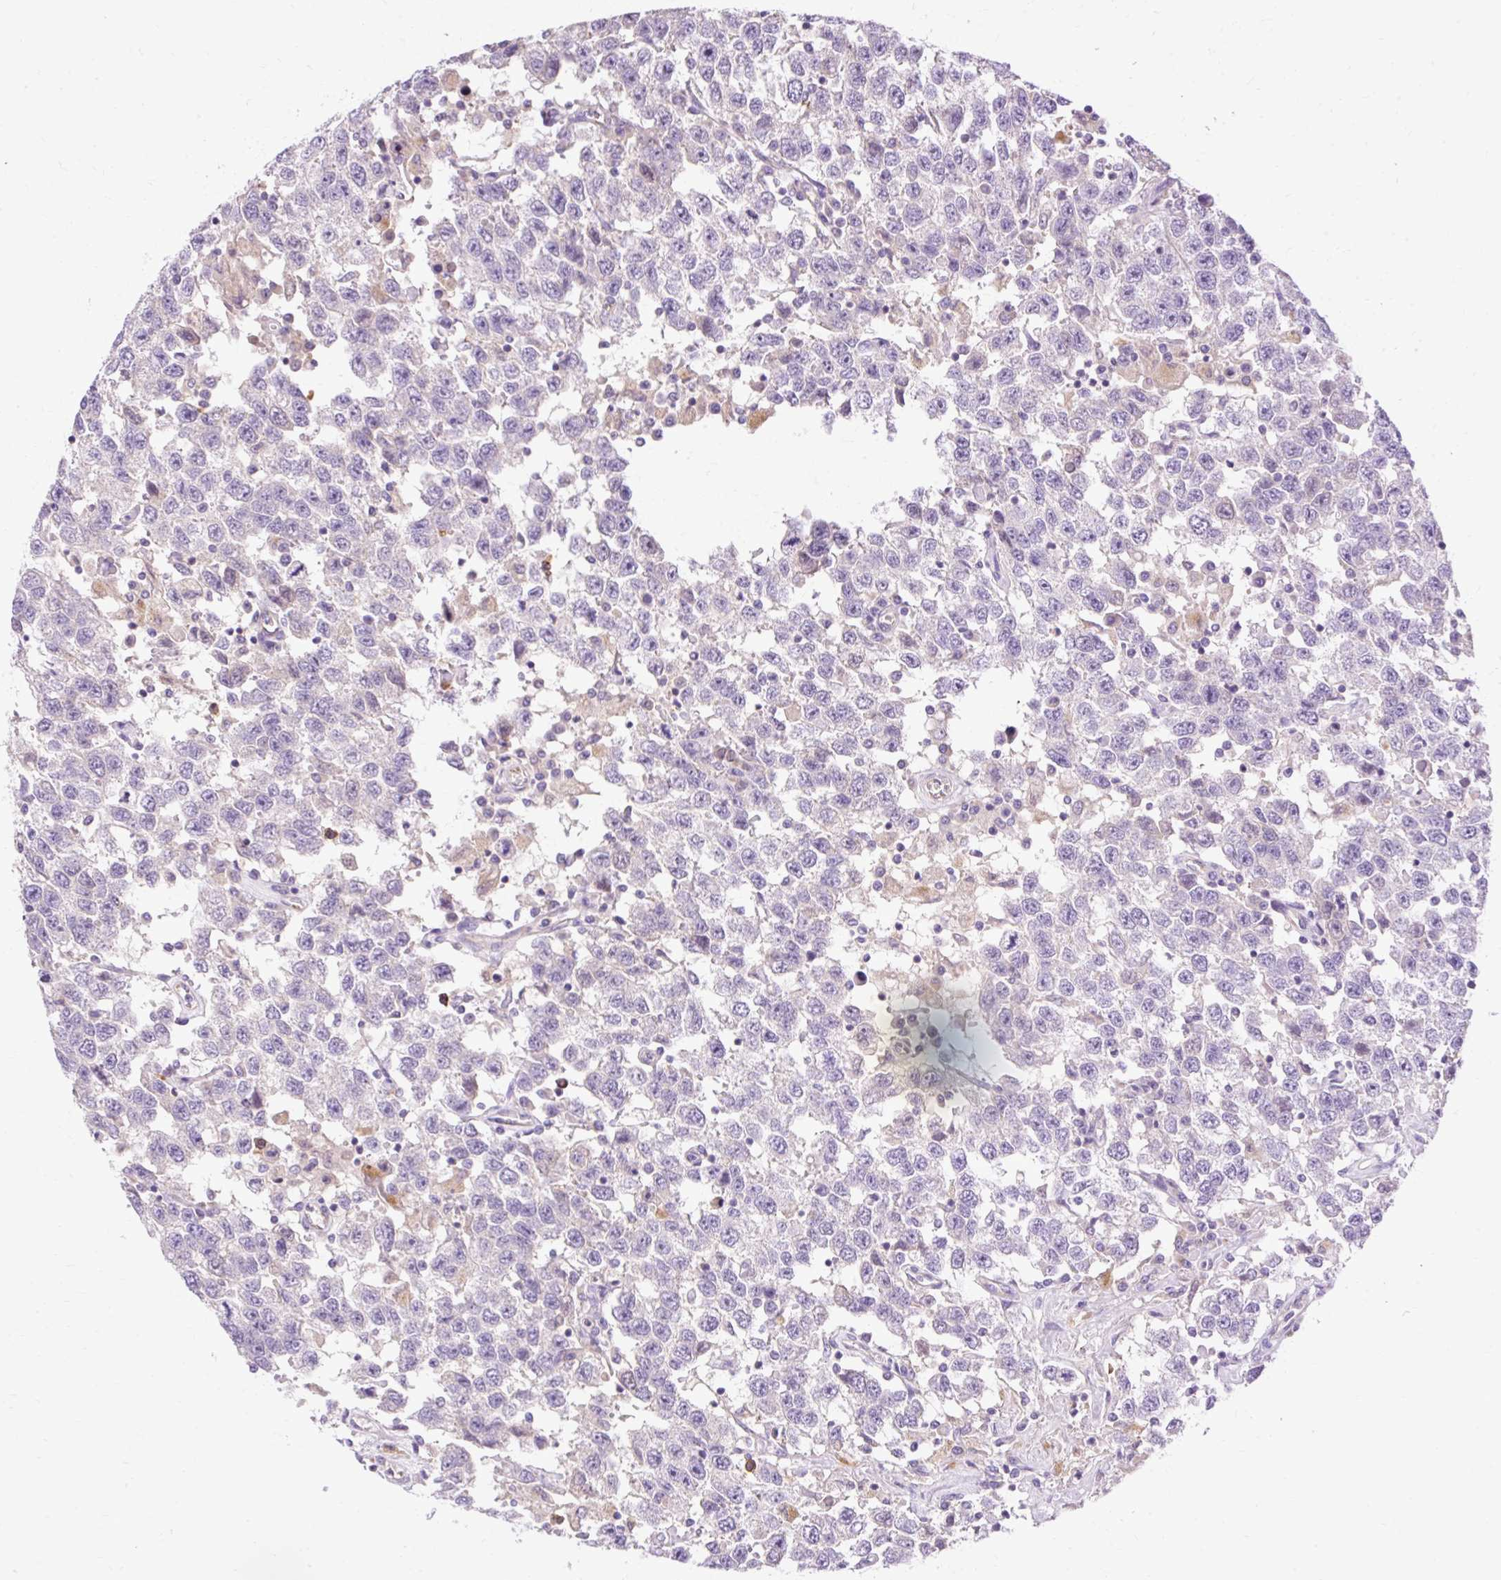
{"staining": {"intensity": "negative", "quantity": "none", "location": "none"}, "tissue": "testis cancer", "cell_type": "Tumor cells", "image_type": "cancer", "snomed": [{"axis": "morphology", "description": "Seminoma, NOS"}, {"axis": "topography", "description": "Testis"}], "caption": "Photomicrograph shows no protein expression in tumor cells of testis seminoma tissue.", "gene": "HEXB", "patient": {"sex": "male", "age": 41}}